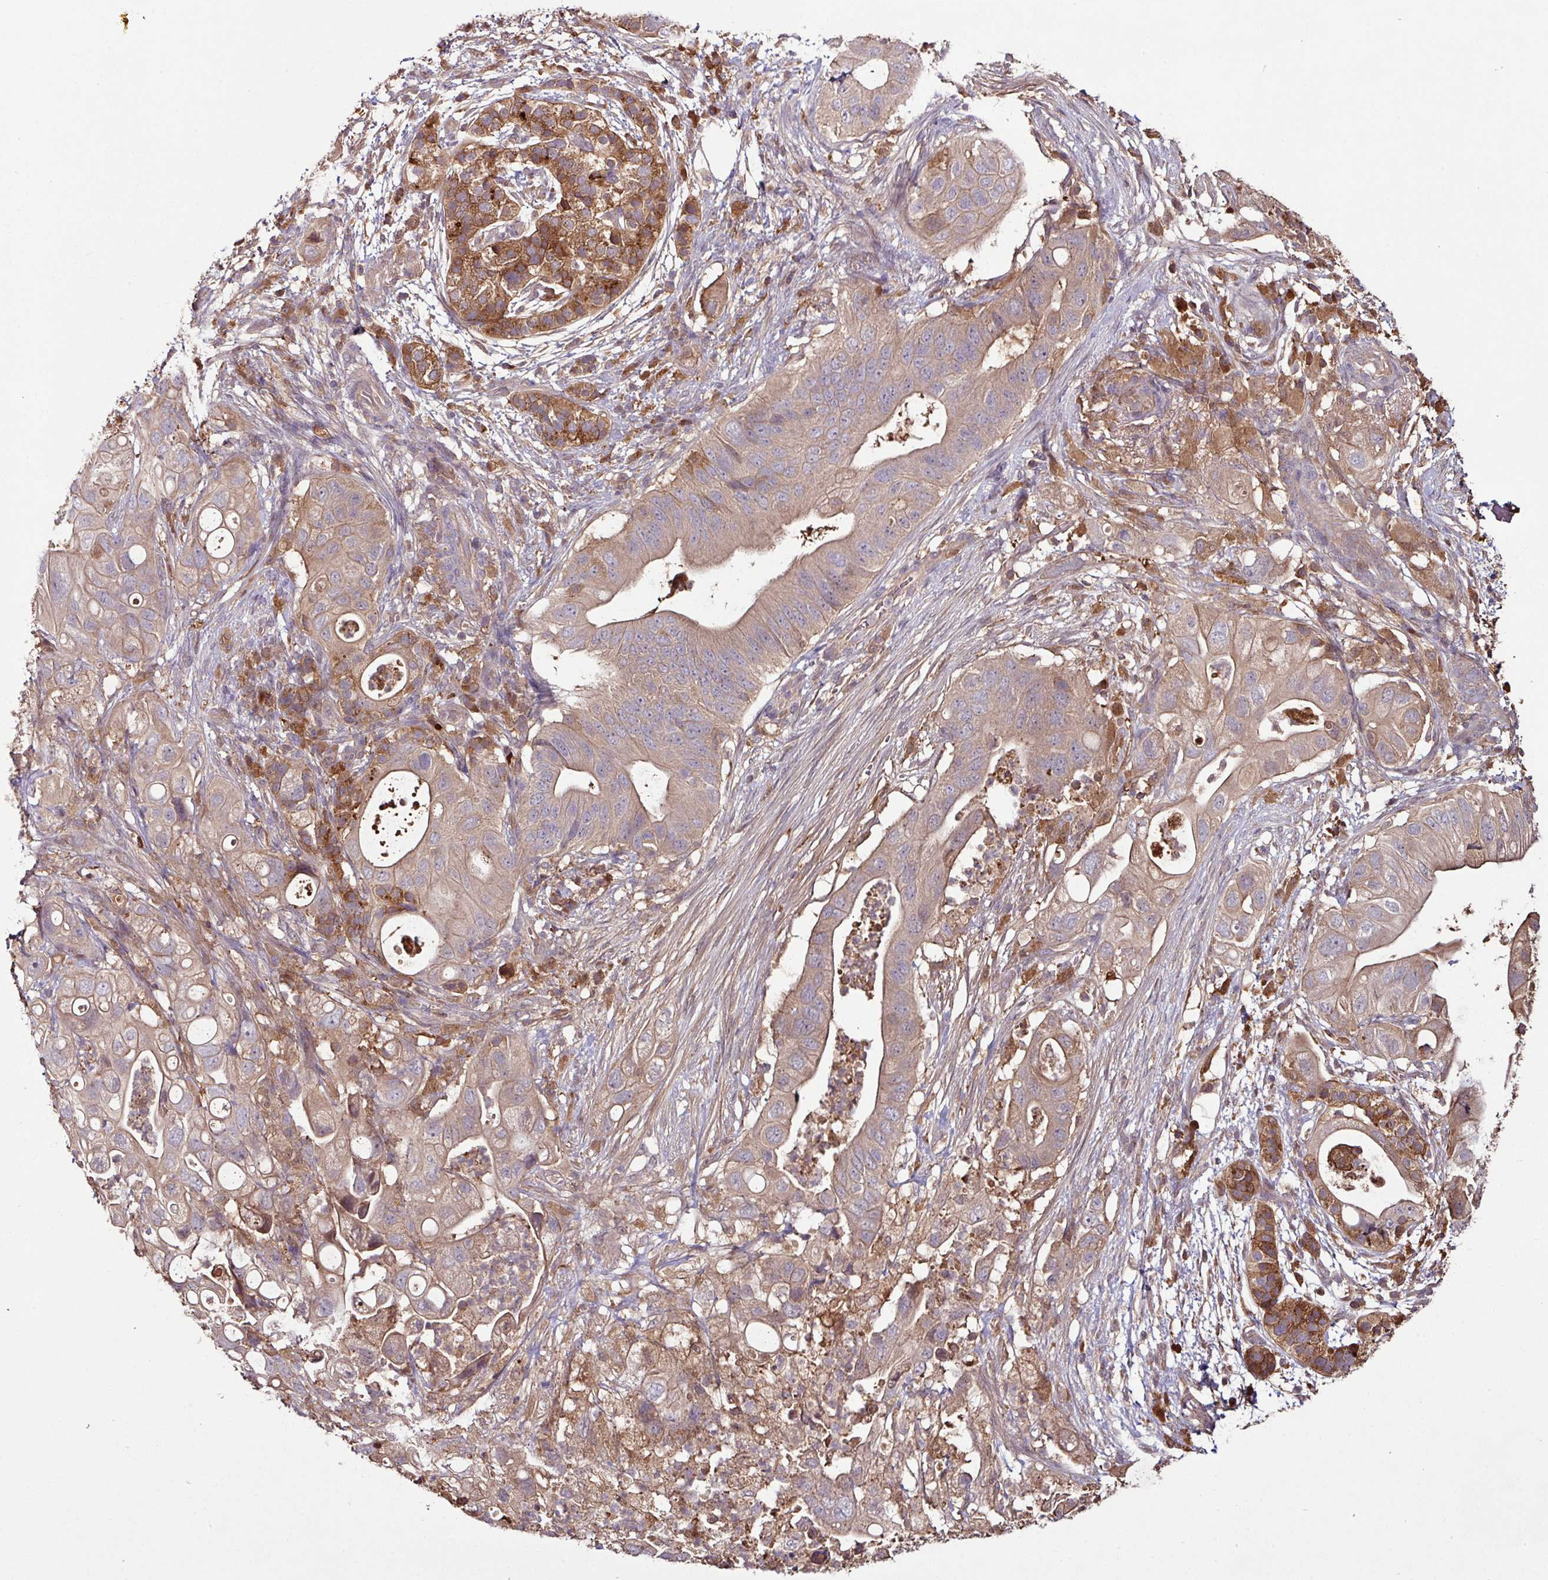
{"staining": {"intensity": "moderate", "quantity": "25%-75%", "location": "cytoplasmic/membranous"}, "tissue": "pancreatic cancer", "cell_type": "Tumor cells", "image_type": "cancer", "snomed": [{"axis": "morphology", "description": "Adenocarcinoma, NOS"}, {"axis": "topography", "description": "Pancreas"}], "caption": "IHC image of human pancreatic adenocarcinoma stained for a protein (brown), which demonstrates medium levels of moderate cytoplasmic/membranous expression in approximately 25%-75% of tumor cells.", "gene": "GNPDA1", "patient": {"sex": "female", "age": 72}}